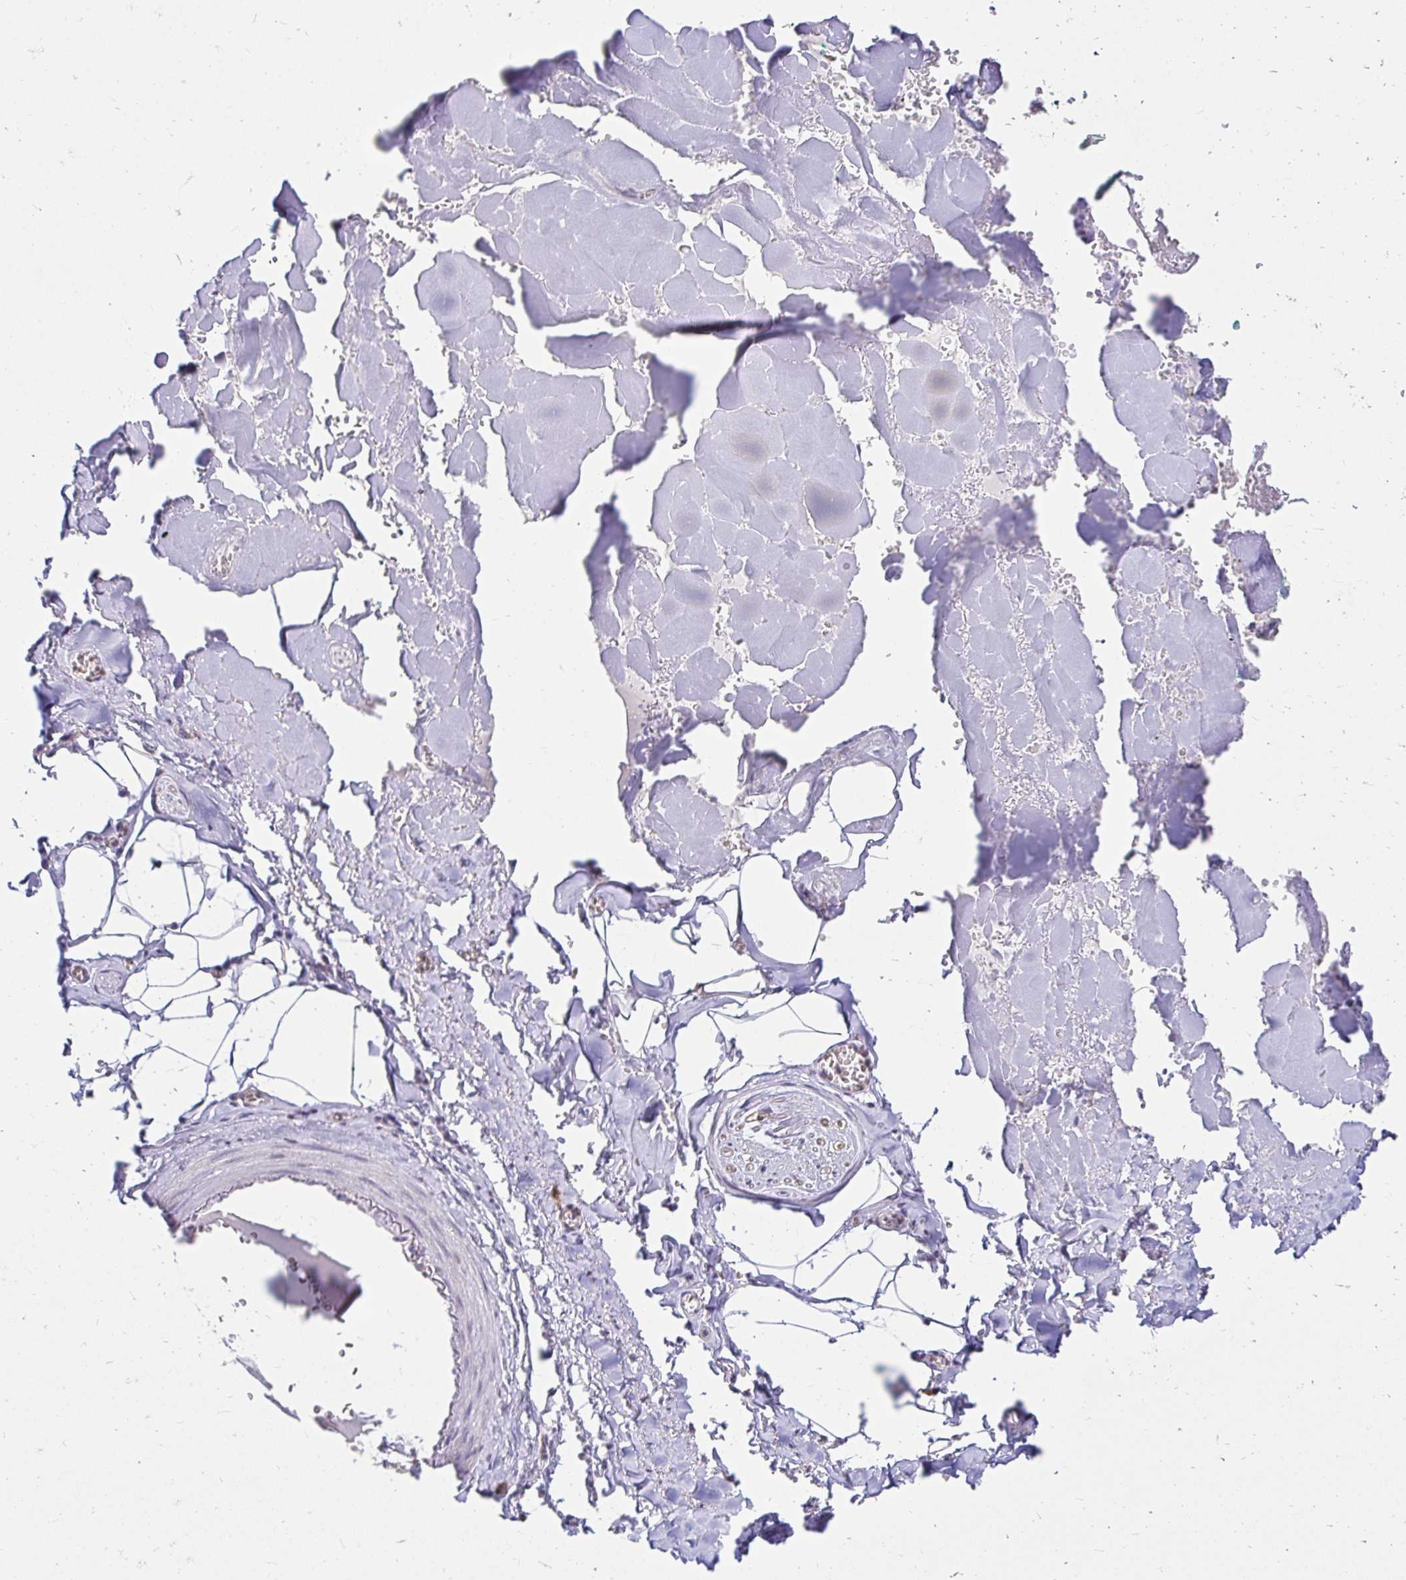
{"staining": {"intensity": "negative", "quantity": "none", "location": "none"}, "tissue": "adipose tissue", "cell_type": "Adipocytes", "image_type": "normal", "snomed": [{"axis": "morphology", "description": "Normal tissue, NOS"}, {"axis": "topography", "description": "Vulva"}, {"axis": "topography", "description": "Peripheral nerve tissue"}], "caption": "Immunohistochemistry image of benign adipose tissue: adipose tissue stained with DAB (3,3'-diaminobenzidine) shows no significant protein staining in adipocytes.", "gene": "RIMS4", "patient": {"sex": "female", "age": 66}}